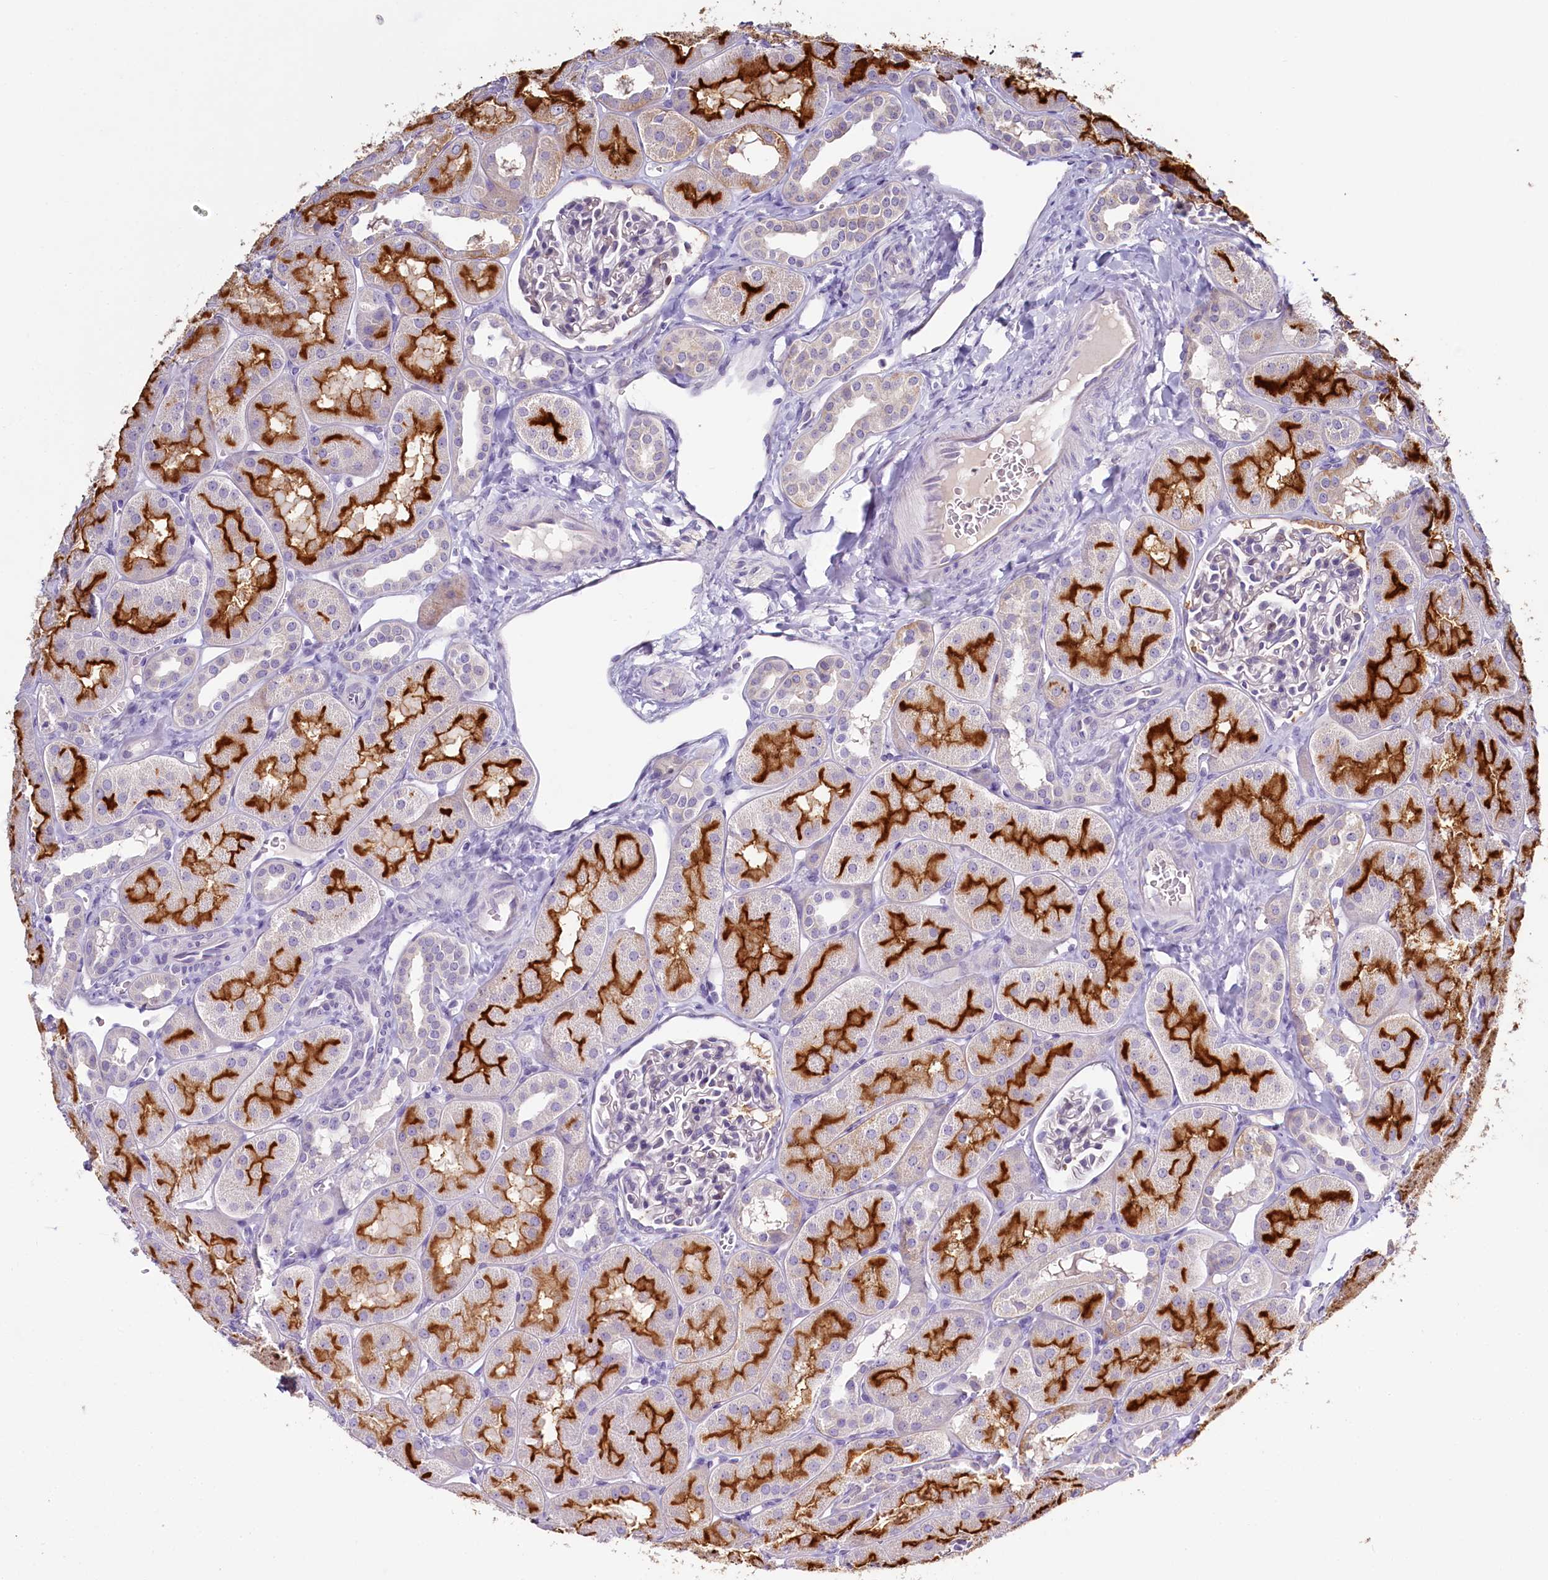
{"staining": {"intensity": "weak", "quantity": "<25%", "location": "cytoplasmic/membranous"}, "tissue": "kidney", "cell_type": "Cells in glomeruli", "image_type": "normal", "snomed": [{"axis": "morphology", "description": "Normal tissue, NOS"}, {"axis": "topography", "description": "Kidney"}, {"axis": "topography", "description": "Urinary bladder"}], "caption": "The histopathology image shows no significant positivity in cells in glomeruli of kidney.", "gene": "PDE6D", "patient": {"sex": "male", "age": 16}}